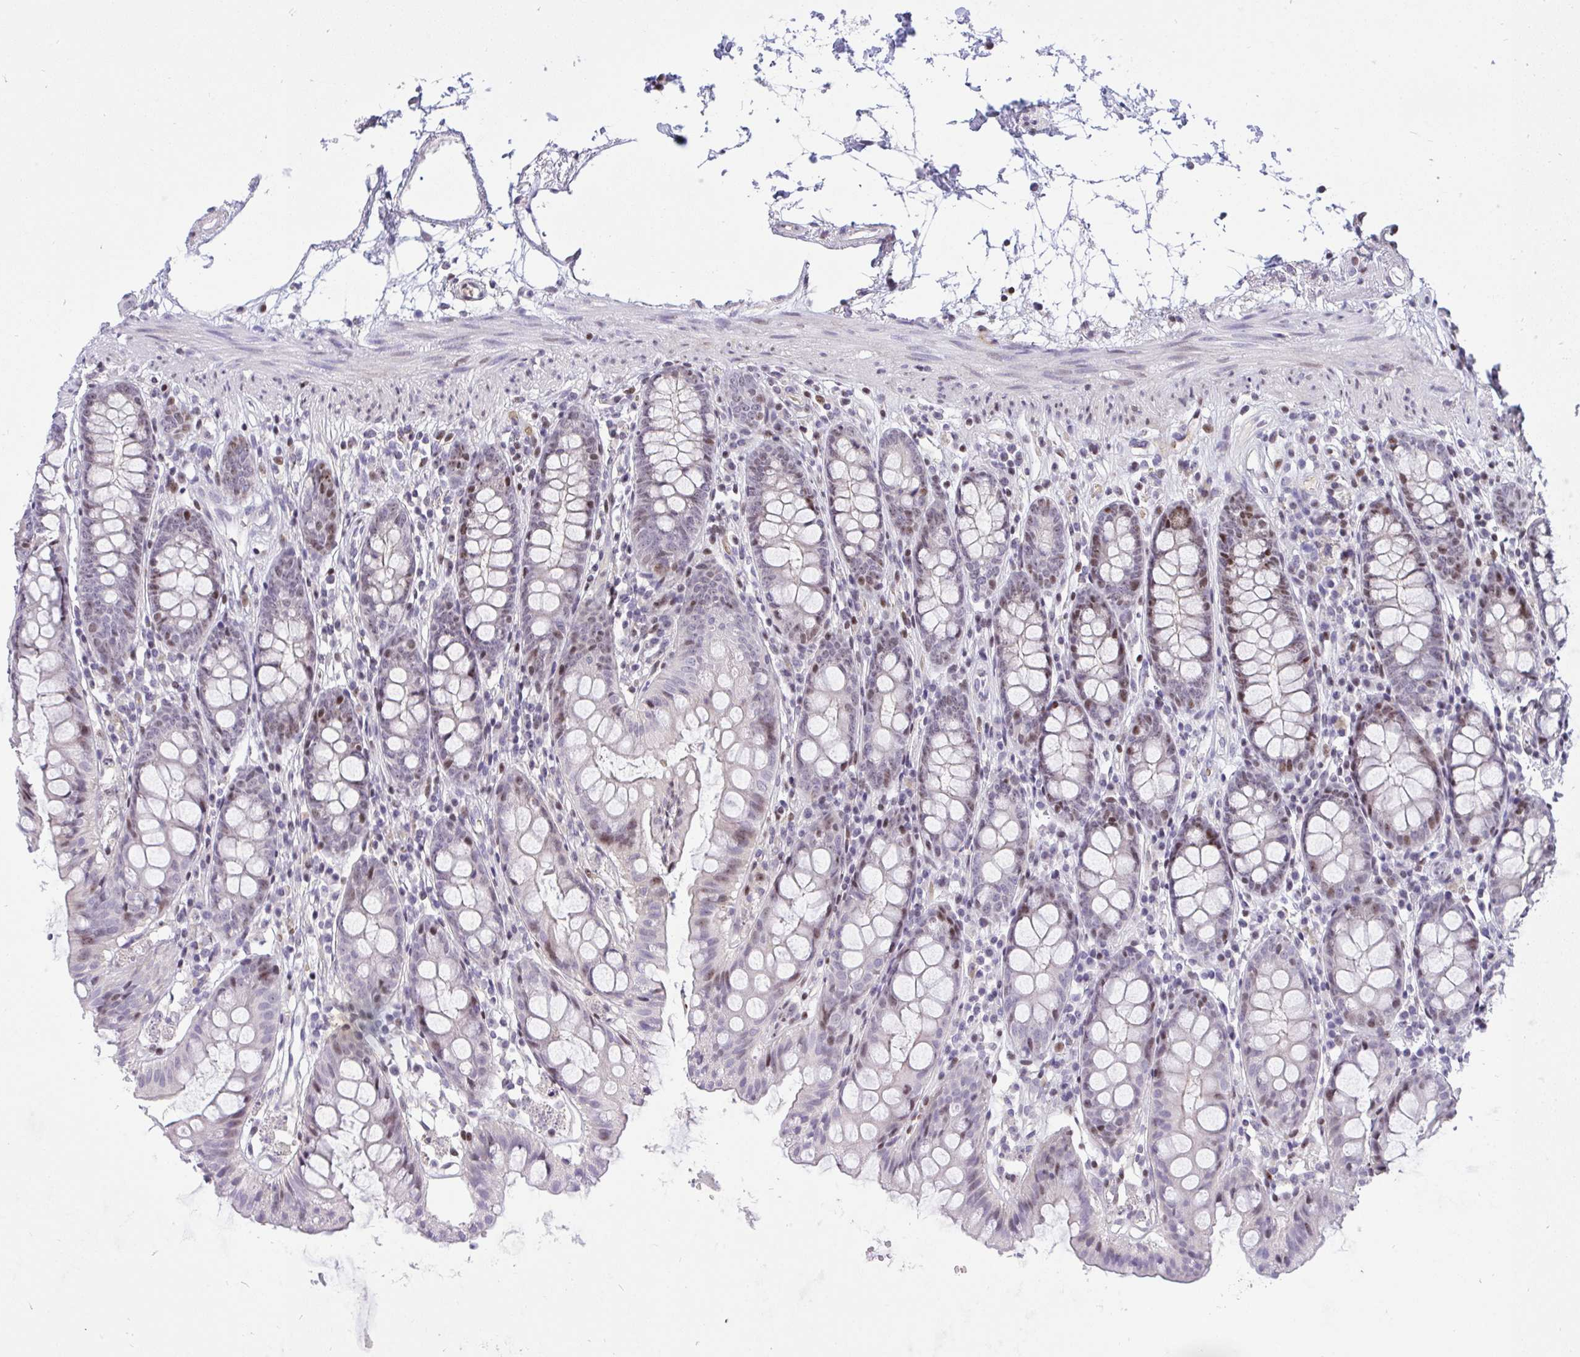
{"staining": {"intensity": "negative", "quantity": "none", "location": "none"}, "tissue": "colon", "cell_type": "Endothelial cells", "image_type": "normal", "snomed": [{"axis": "morphology", "description": "Normal tissue, NOS"}, {"axis": "topography", "description": "Colon"}], "caption": "DAB immunohistochemical staining of normal human colon reveals no significant expression in endothelial cells.", "gene": "PLPPR3", "patient": {"sex": "female", "age": 84}}